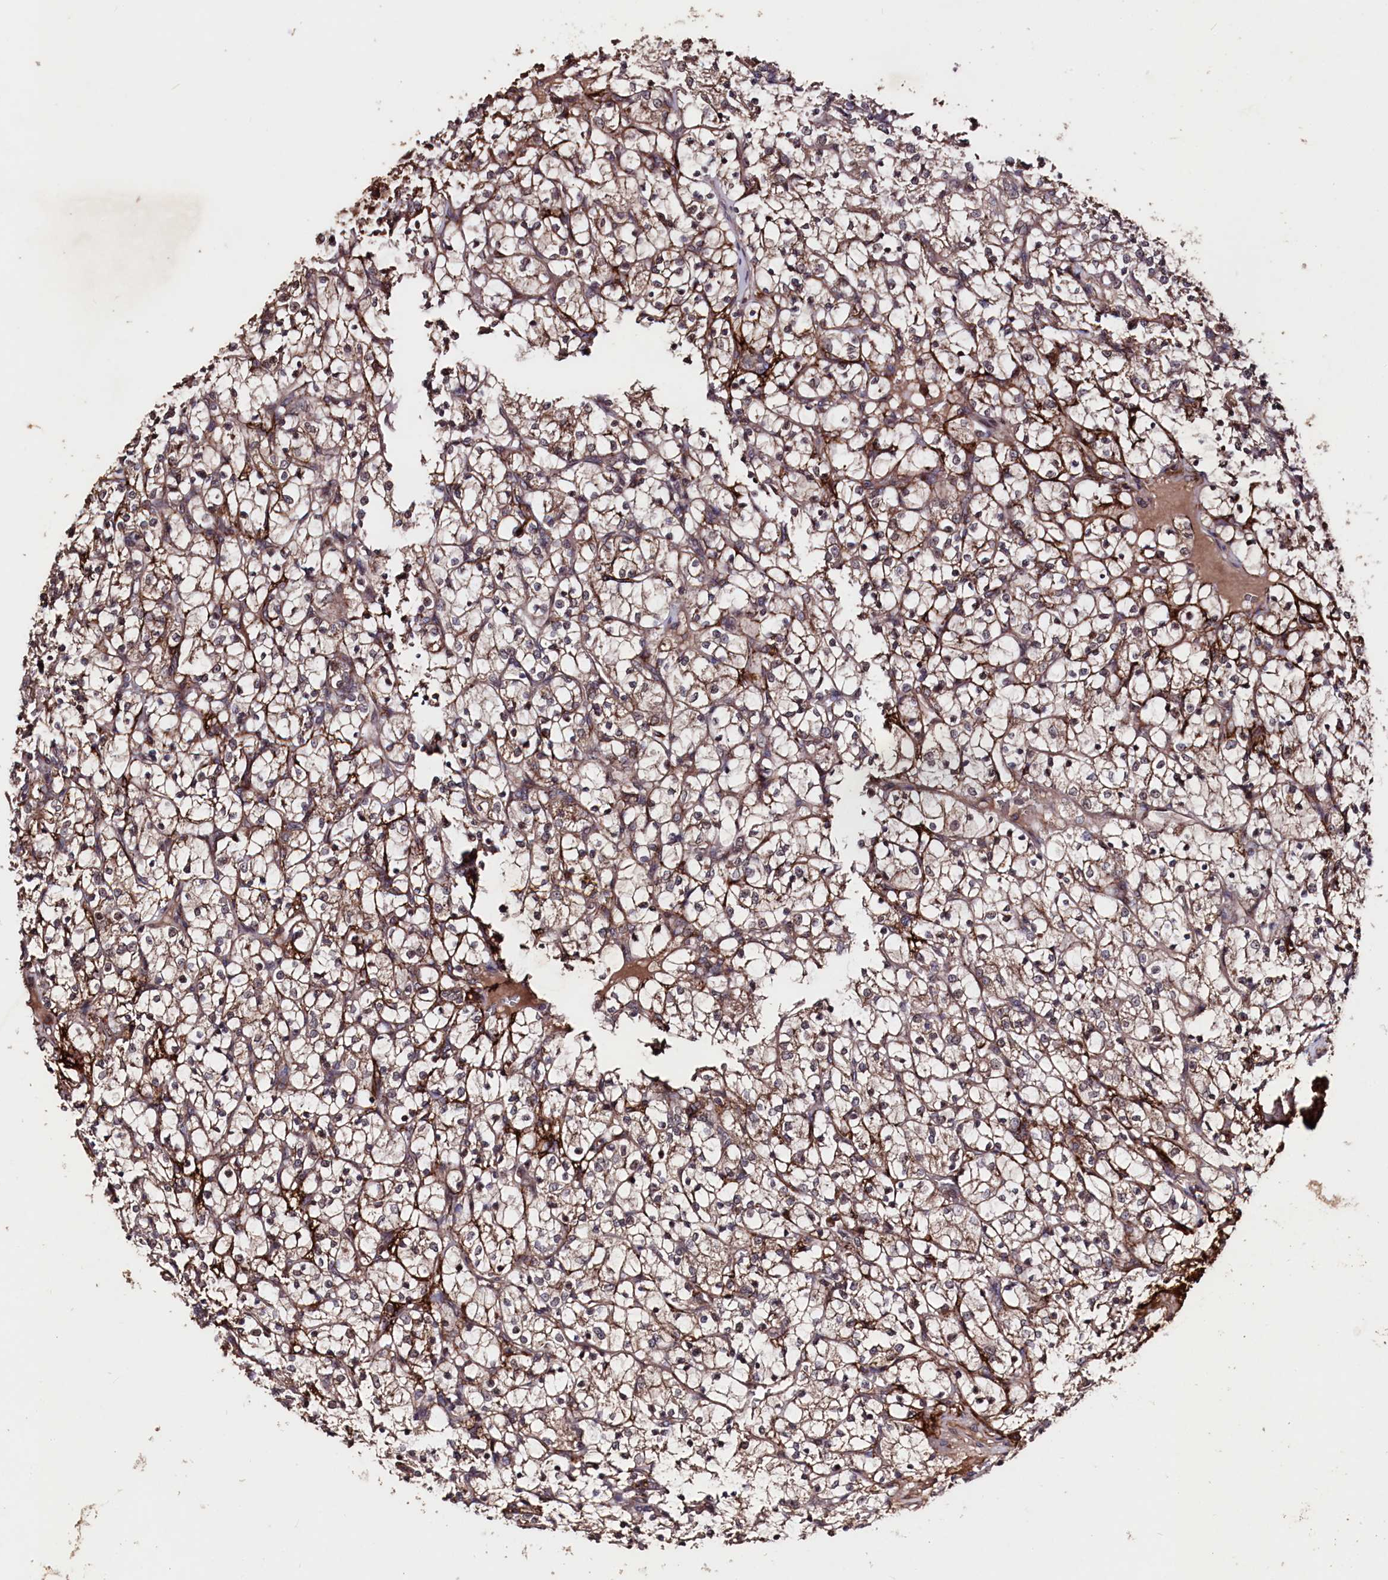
{"staining": {"intensity": "moderate", "quantity": ">75%", "location": "cytoplasmic/membranous"}, "tissue": "renal cancer", "cell_type": "Tumor cells", "image_type": "cancer", "snomed": [{"axis": "morphology", "description": "Adenocarcinoma, NOS"}, {"axis": "topography", "description": "Kidney"}], "caption": "Immunohistochemical staining of human renal adenocarcinoma reveals moderate cytoplasmic/membranous protein positivity in about >75% of tumor cells. (IHC, brightfield microscopy, high magnification).", "gene": "MYO1H", "patient": {"sex": "female", "age": 69}}